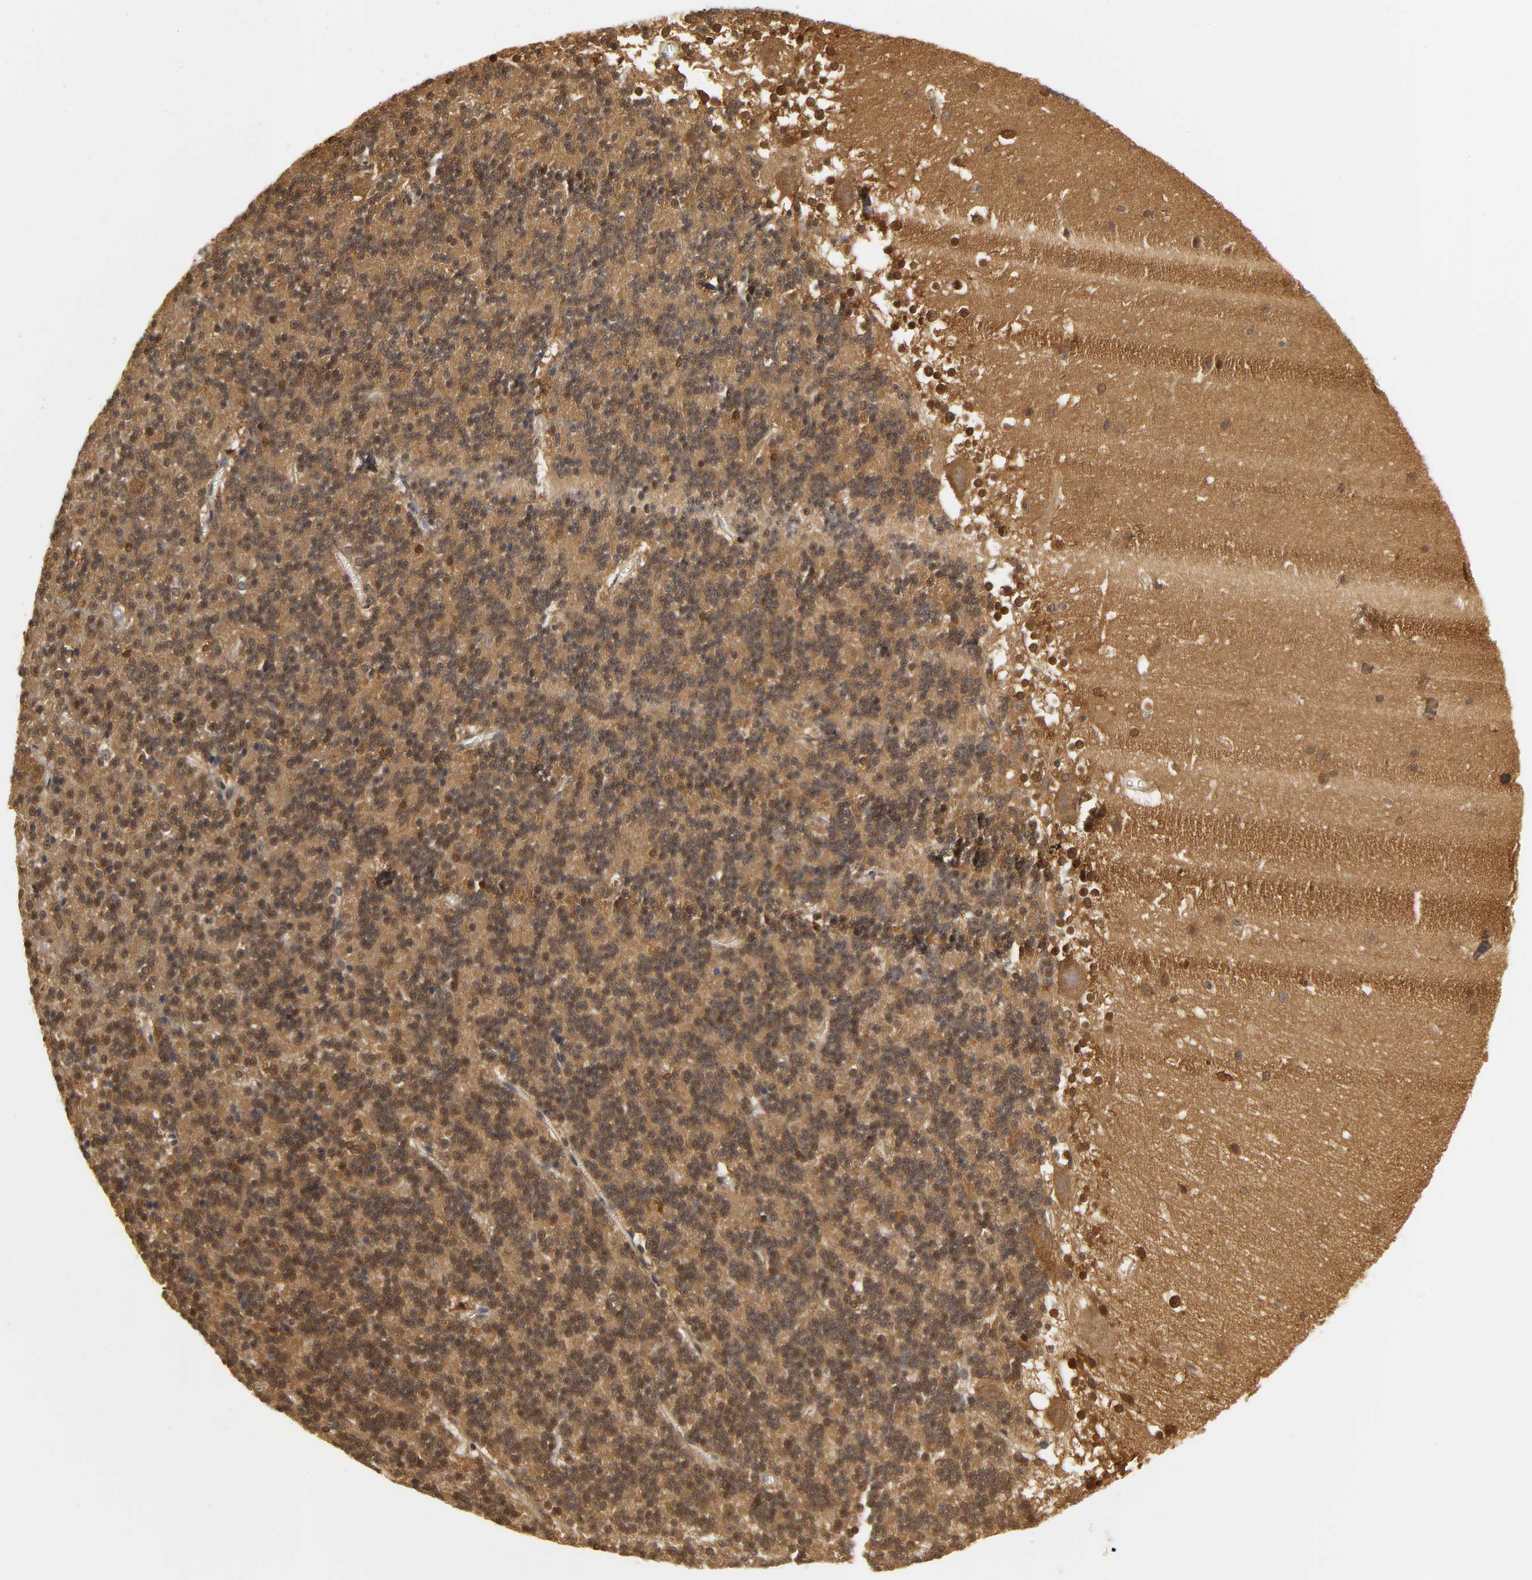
{"staining": {"intensity": "moderate", "quantity": ">75%", "location": "cytoplasmic/membranous,nuclear"}, "tissue": "cerebellum", "cell_type": "Cells in granular layer", "image_type": "normal", "snomed": [{"axis": "morphology", "description": "Normal tissue, NOS"}, {"axis": "topography", "description": "Cerebellum"}], "caption": "Cells in granular layer demonstrate moderate cytoplasmic/membranous,nuclear staining in about >75% of cells in benign cerebellum.", "gene": "PARK7", "patient": {"sex": "female", "age": 19}}